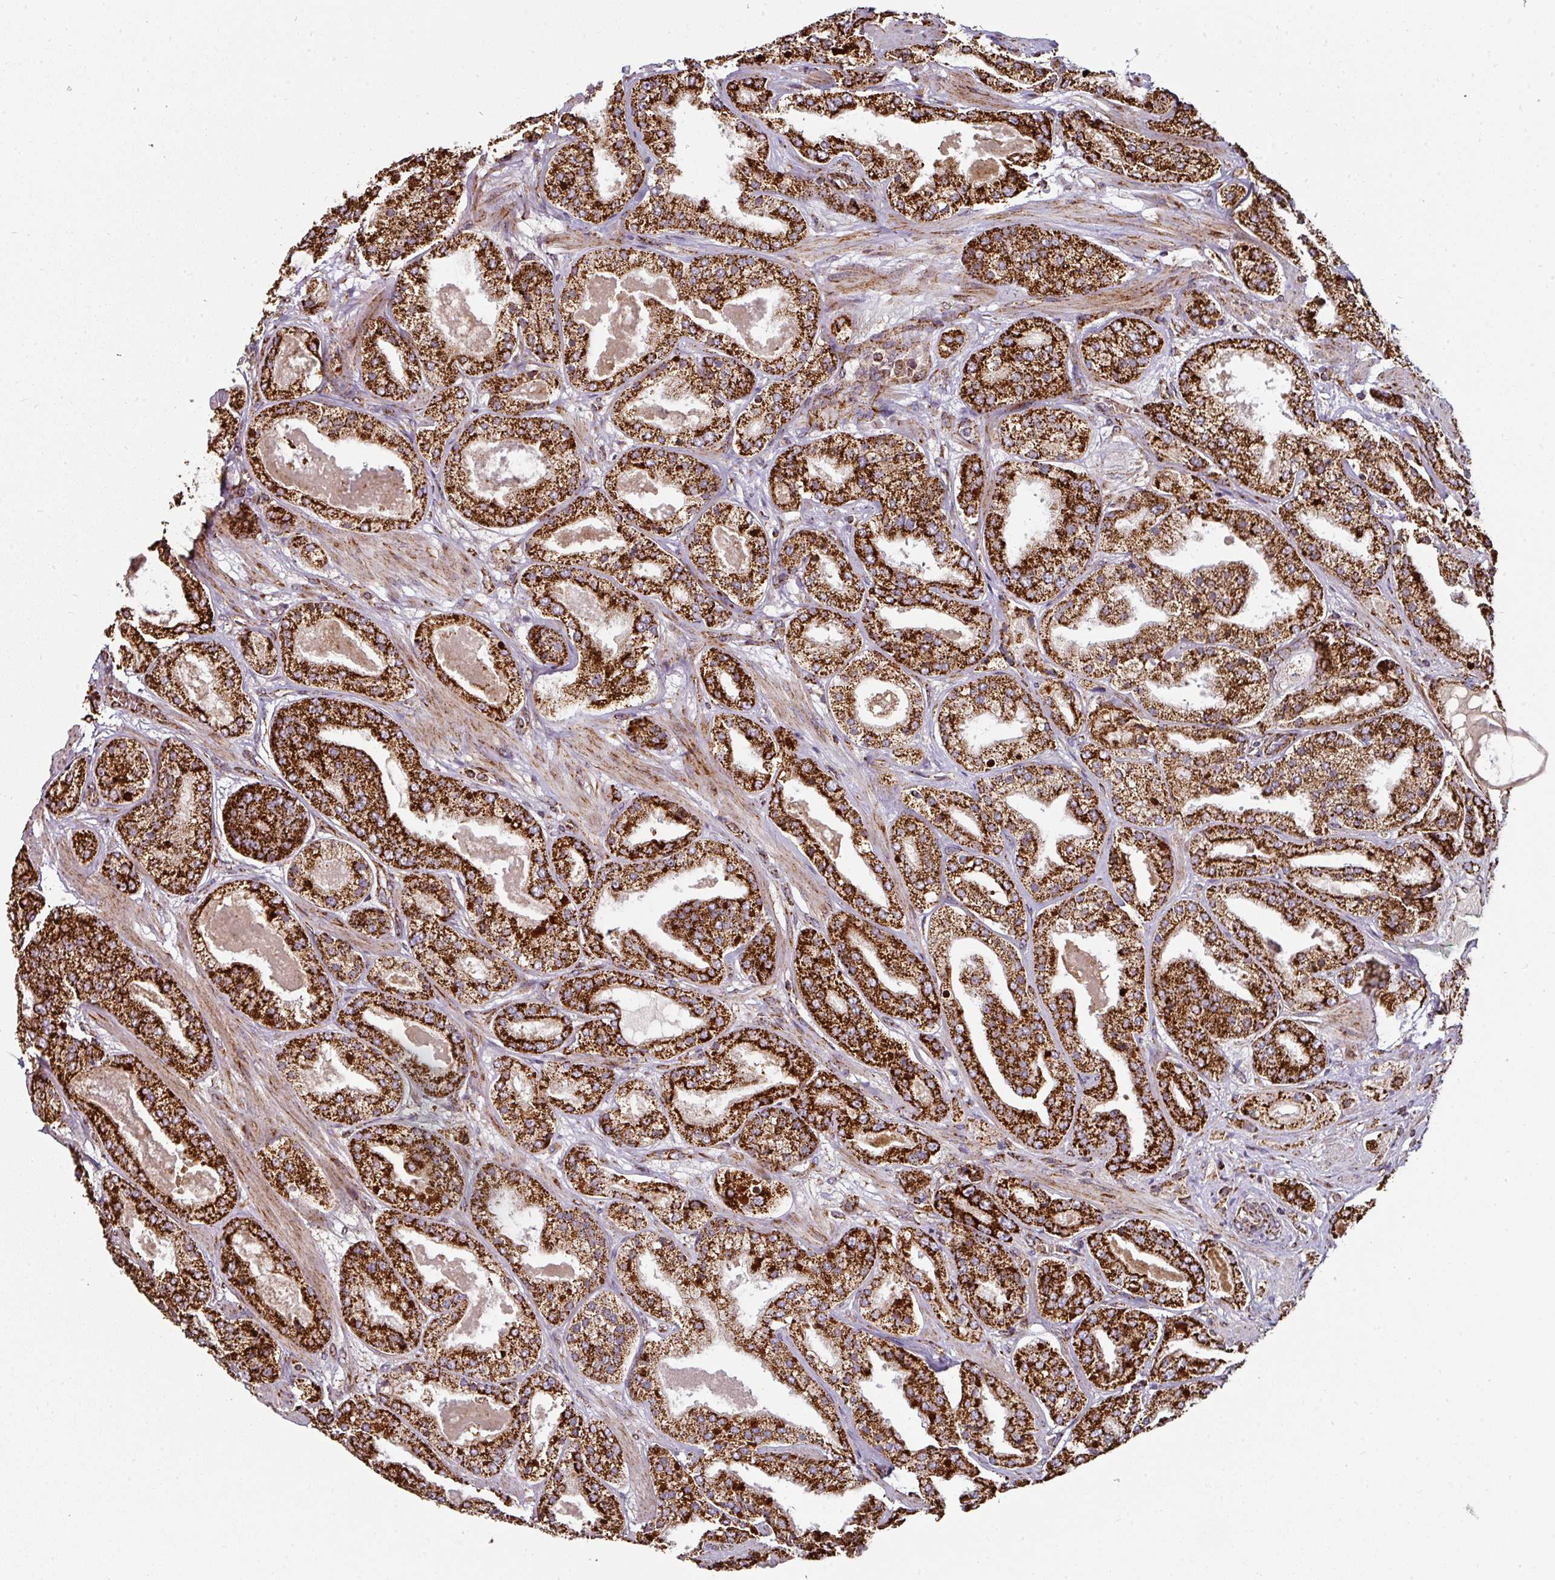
{"staining": {"intensity": "strong", "quantity": ">75%", "location": "cytoplasmic/membranous"}, "tissue": "prostate cancer", "cell_type": "Tumor cells", "image_type": "cancer", "snomed": [{"axis": "morphology", "description": "Adenocarcinoma, High grade"}, {"axis": "topography", "description": "Prostate"}], "caption": "Prostate cancer stained with a brown dye exhibits strong cytoplasmic/membranous positive positivity in approximately >75% of tumor cells.", "gene": "TRAP1", "patient": {"sex": "male", "age": 63}}